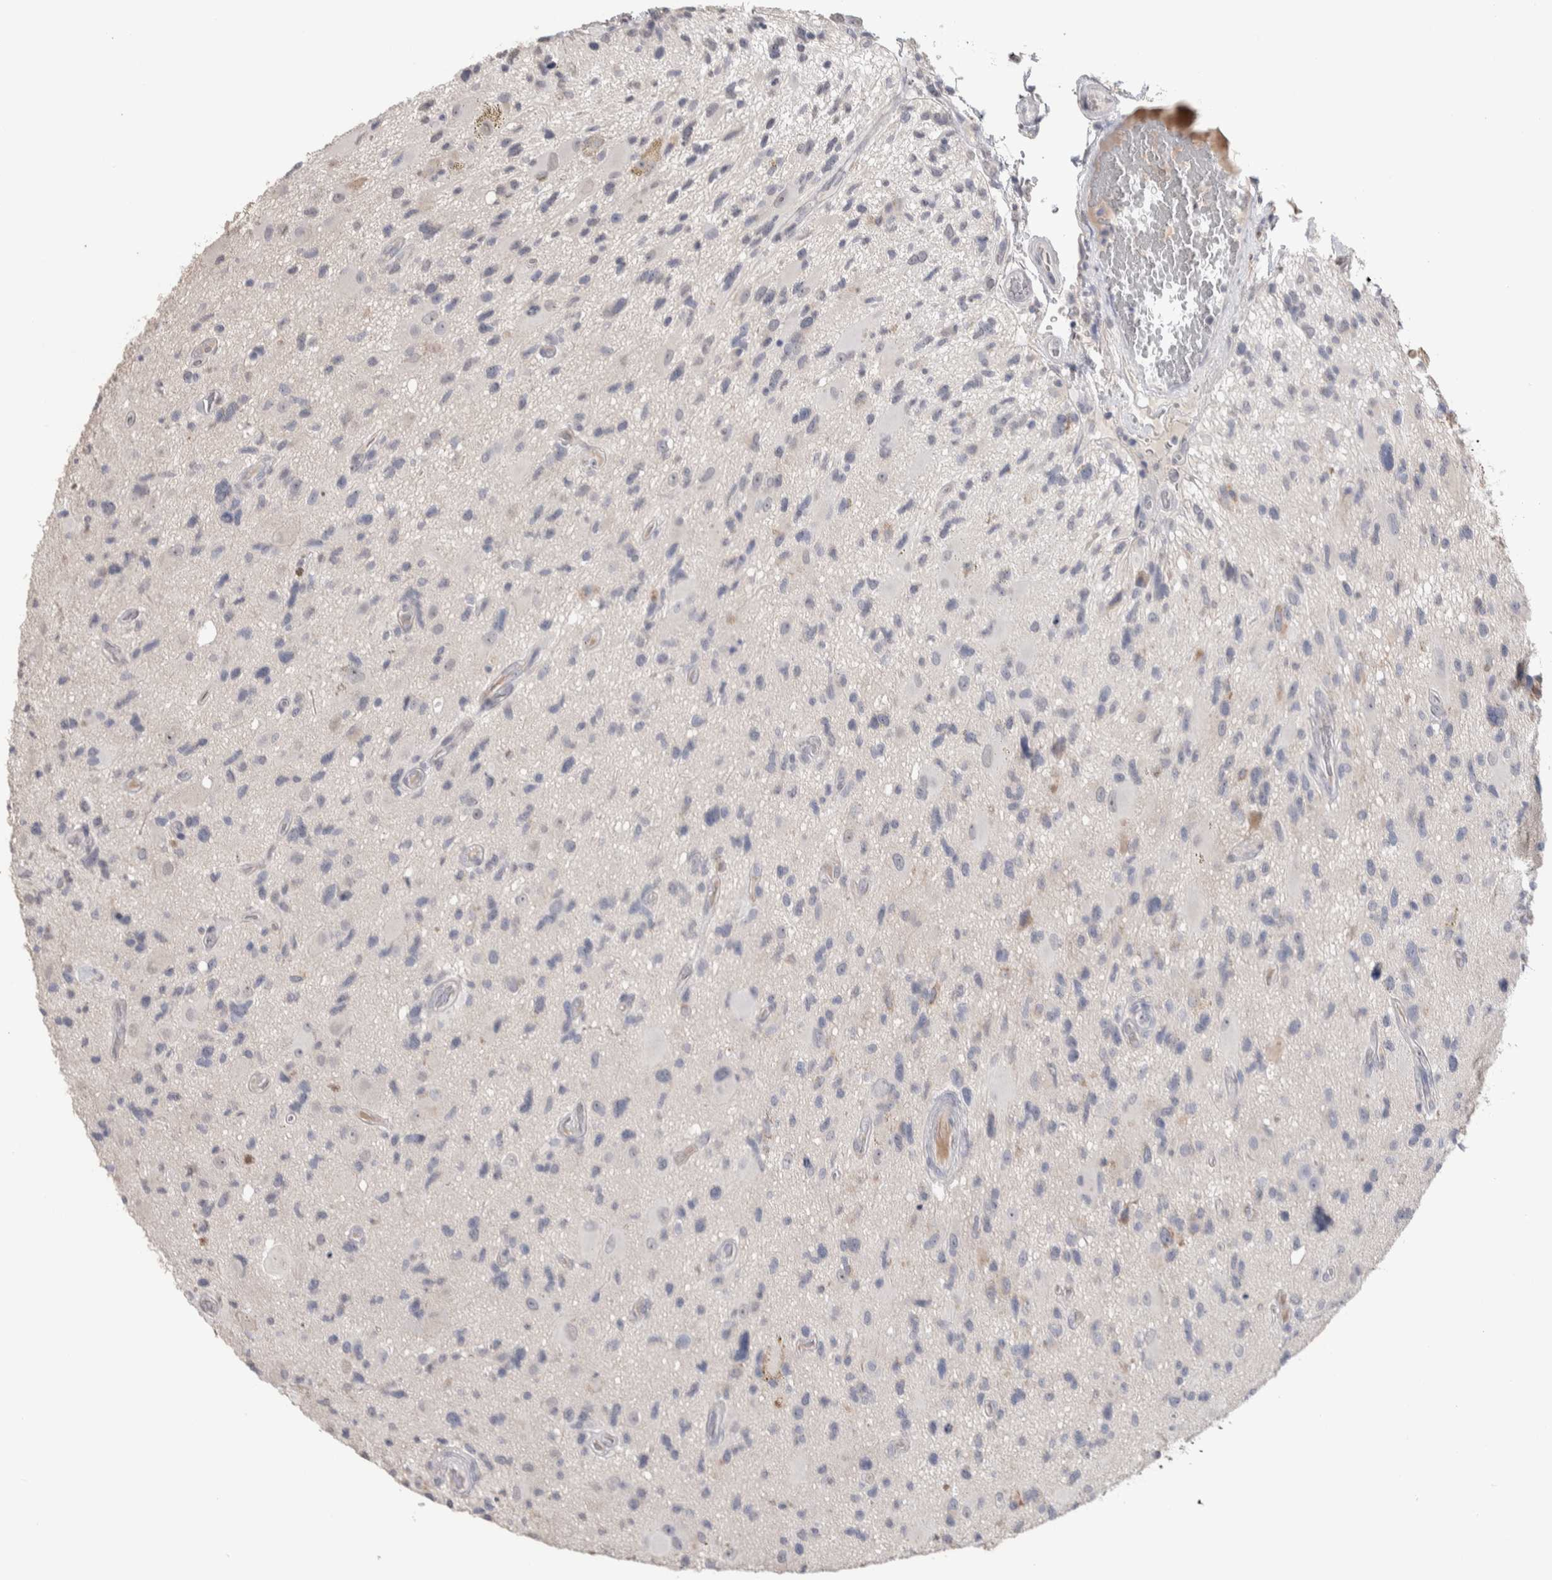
{"staining": {"intensity": "negative", "quantity": "none", "location": "none"}, "tissue": "glioma", "cell_type": "Tumor cells", "image_type": "cancer", "snomed": [{"axis": "morphology", "description": "Glioma, malignant, High grade"}, {"axis": "topography", "description": "Brain"}], "caption": "DAB immunohistochemical staining of glioma demonstrates no significant positivity in tumor cells.", "gene": "TMEM102", "patient": {"sex": "male", "age": 33}}